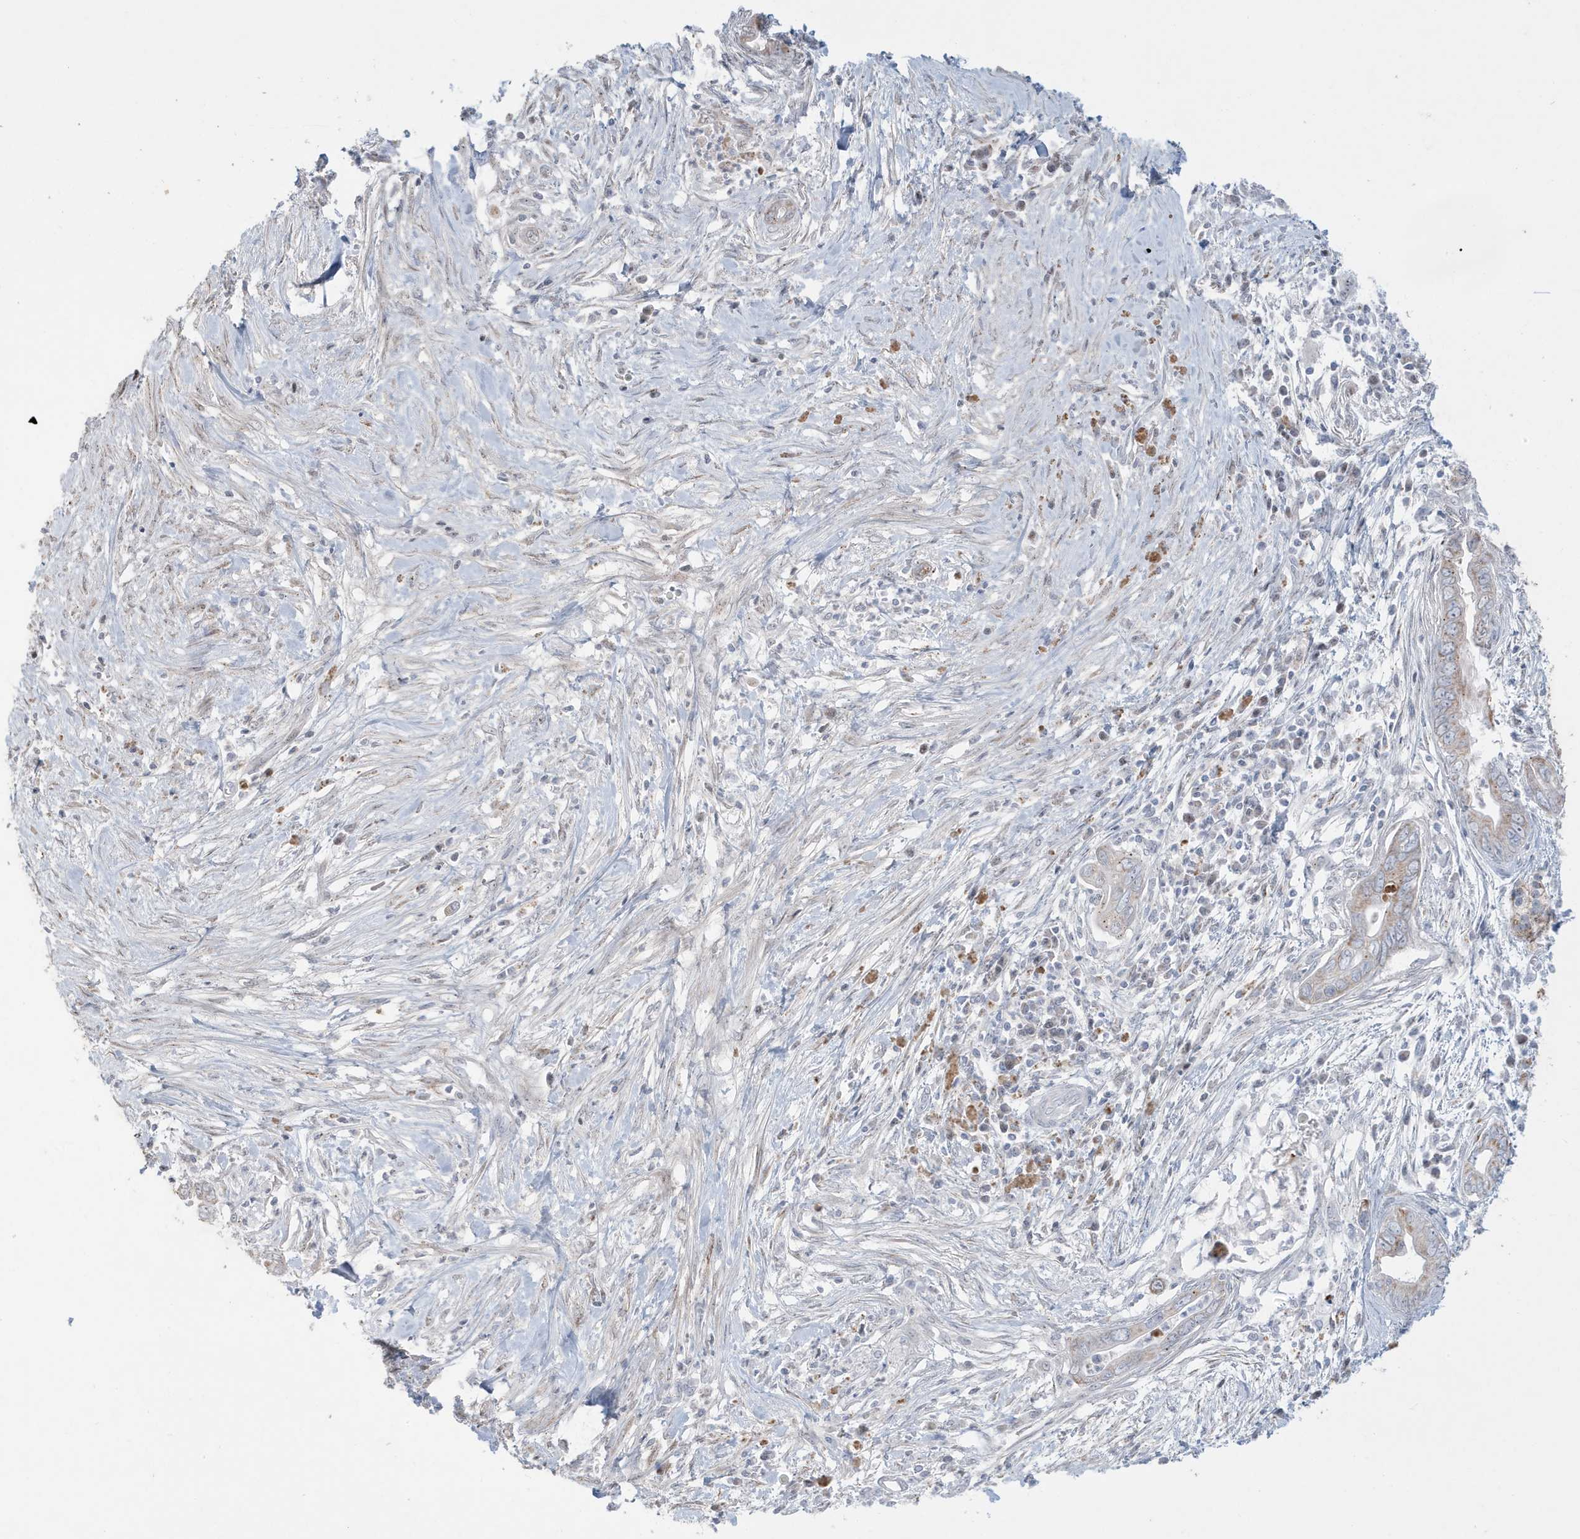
{"staining": {"intensity": "weak", "quantity": "<25%", "location": "cytoplasmic/membranous"}, "tissue": "pancreatic cancer", "cell_type": "Tumor cells", "image_type": "cancer", "snomed": [{"axis": "morphology", "description": "Adenocarcinoma, NOS"}, {"axis": "topography", "description": "Pancreas"}], "caption": "There is no significant expression in tumor cells of pancreatic adenocarcinoma.", "gene": "FNDC1", "patient": {"sex": "male", "age": 75}}